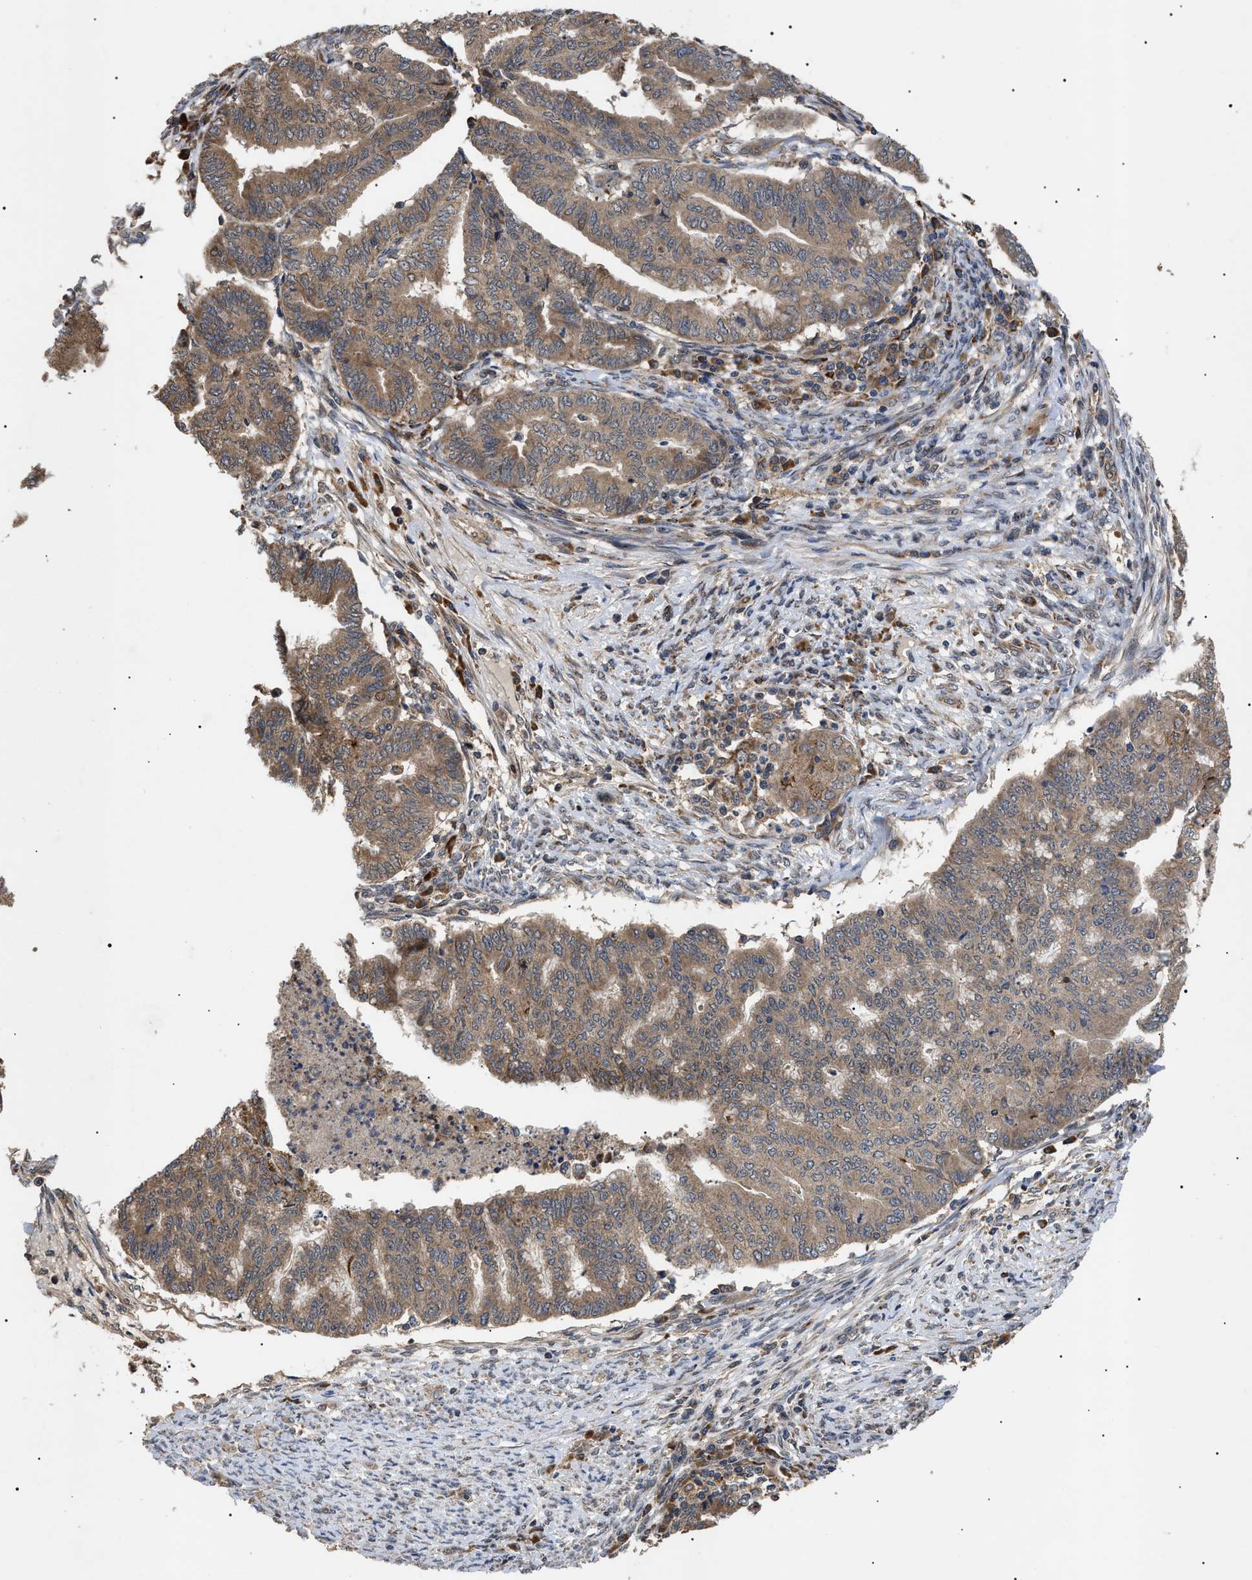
{"staining": {"intensity": "moderate", "quantity": ">75%", "location": "cytoplasmic/membranous"}, "tissue": "endometrial cancer", "cell_type": "Tumor cells", "image_type": "cancer", "snomed": [{"axis": "morphology", "description": "Adenocarcinoma, NOS"}, {"axis": "topography", "description": "Endometrium"}], "caption": "Endometrial adenocarcinoma tissue demonstrates moderate cytoplasmic/membranous positivity in approximately >75% of tumor cells, visualized by immunohistochemistry.", "gene": "ASTL", "patient": {"sex": "female", "age": 79}}